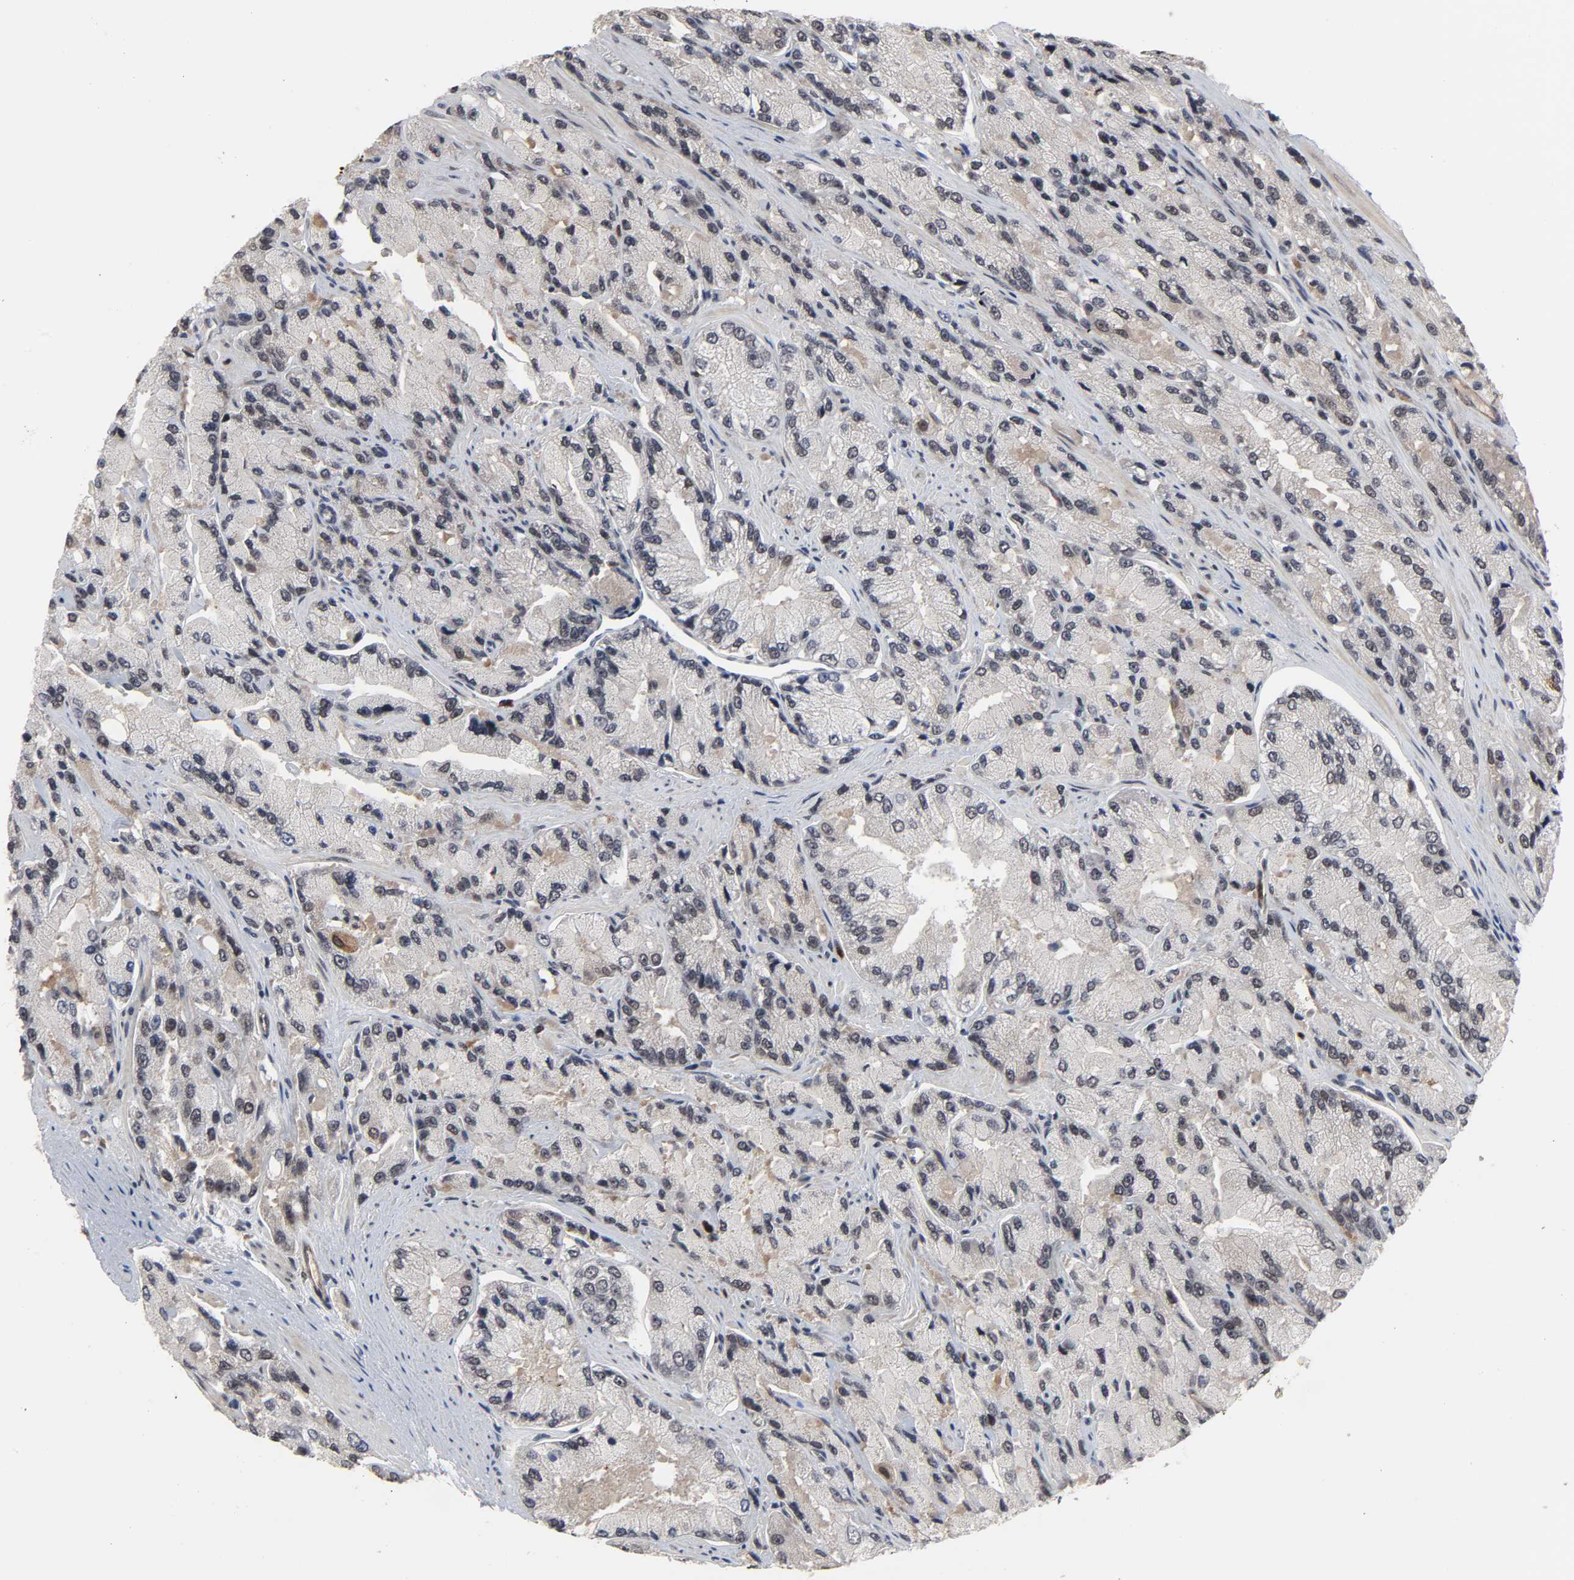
{"staining": {"intensity": "negative", "quantity": "none", "location": "none"}, "tissue": "prostate cancer", "cell_type": "Tumor cells", "image_type": "cancer", "snomed": [{"axis": "morphology", "description": "Adenocarcinoma, High grade"}, {"axis": "topography", "description": "Prostate"}], "caption": "IHC micrograph of prostate high-grade adenocarcinoma stained for a protein (brown), which displays no expression in tumor cells.", "gene": "RTL5", "patient": {"sex": "male", "age": 58}}